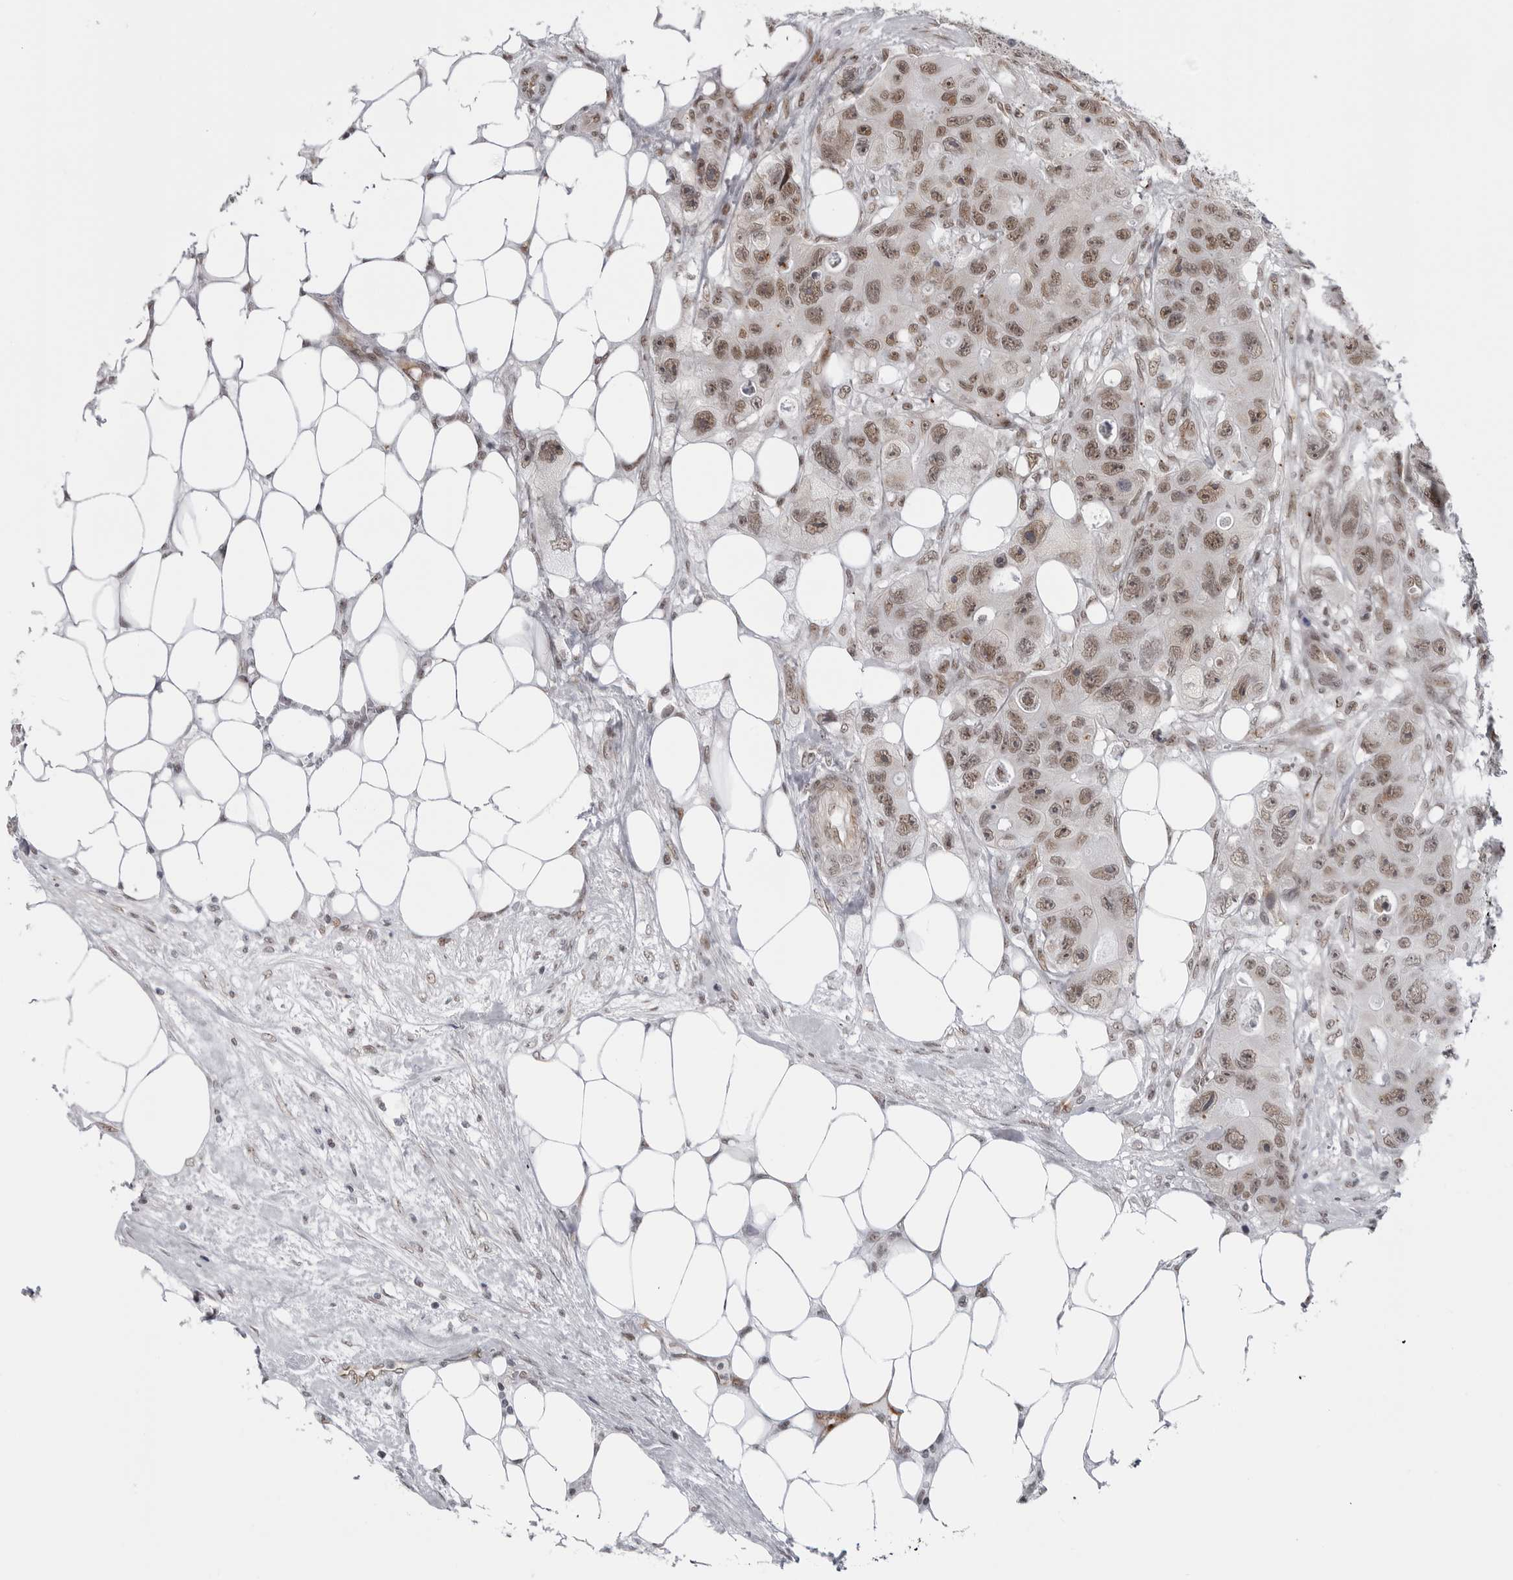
{"staining": {"intensity": "moderate", "quantity": ">75%", "location": "nuclear"}, "tissue": "colorectal cancer", "cell_type": "Tumor cells", "image_type": "cancer", "snomed": [{"axis": "morphology", "description": "Adenocarcinoma, NOS"}, {"axis": "topography", "description": "Colon"}], "caption": "Tumor cells reveal medium levels of moderate nuclear staining in about >75% of cells in colorectal cancer. (Brightfield microscopy of DAB IHC at high magnification).", "gene": "RNF26", "patient": {"sex": "female", "age": 46}}